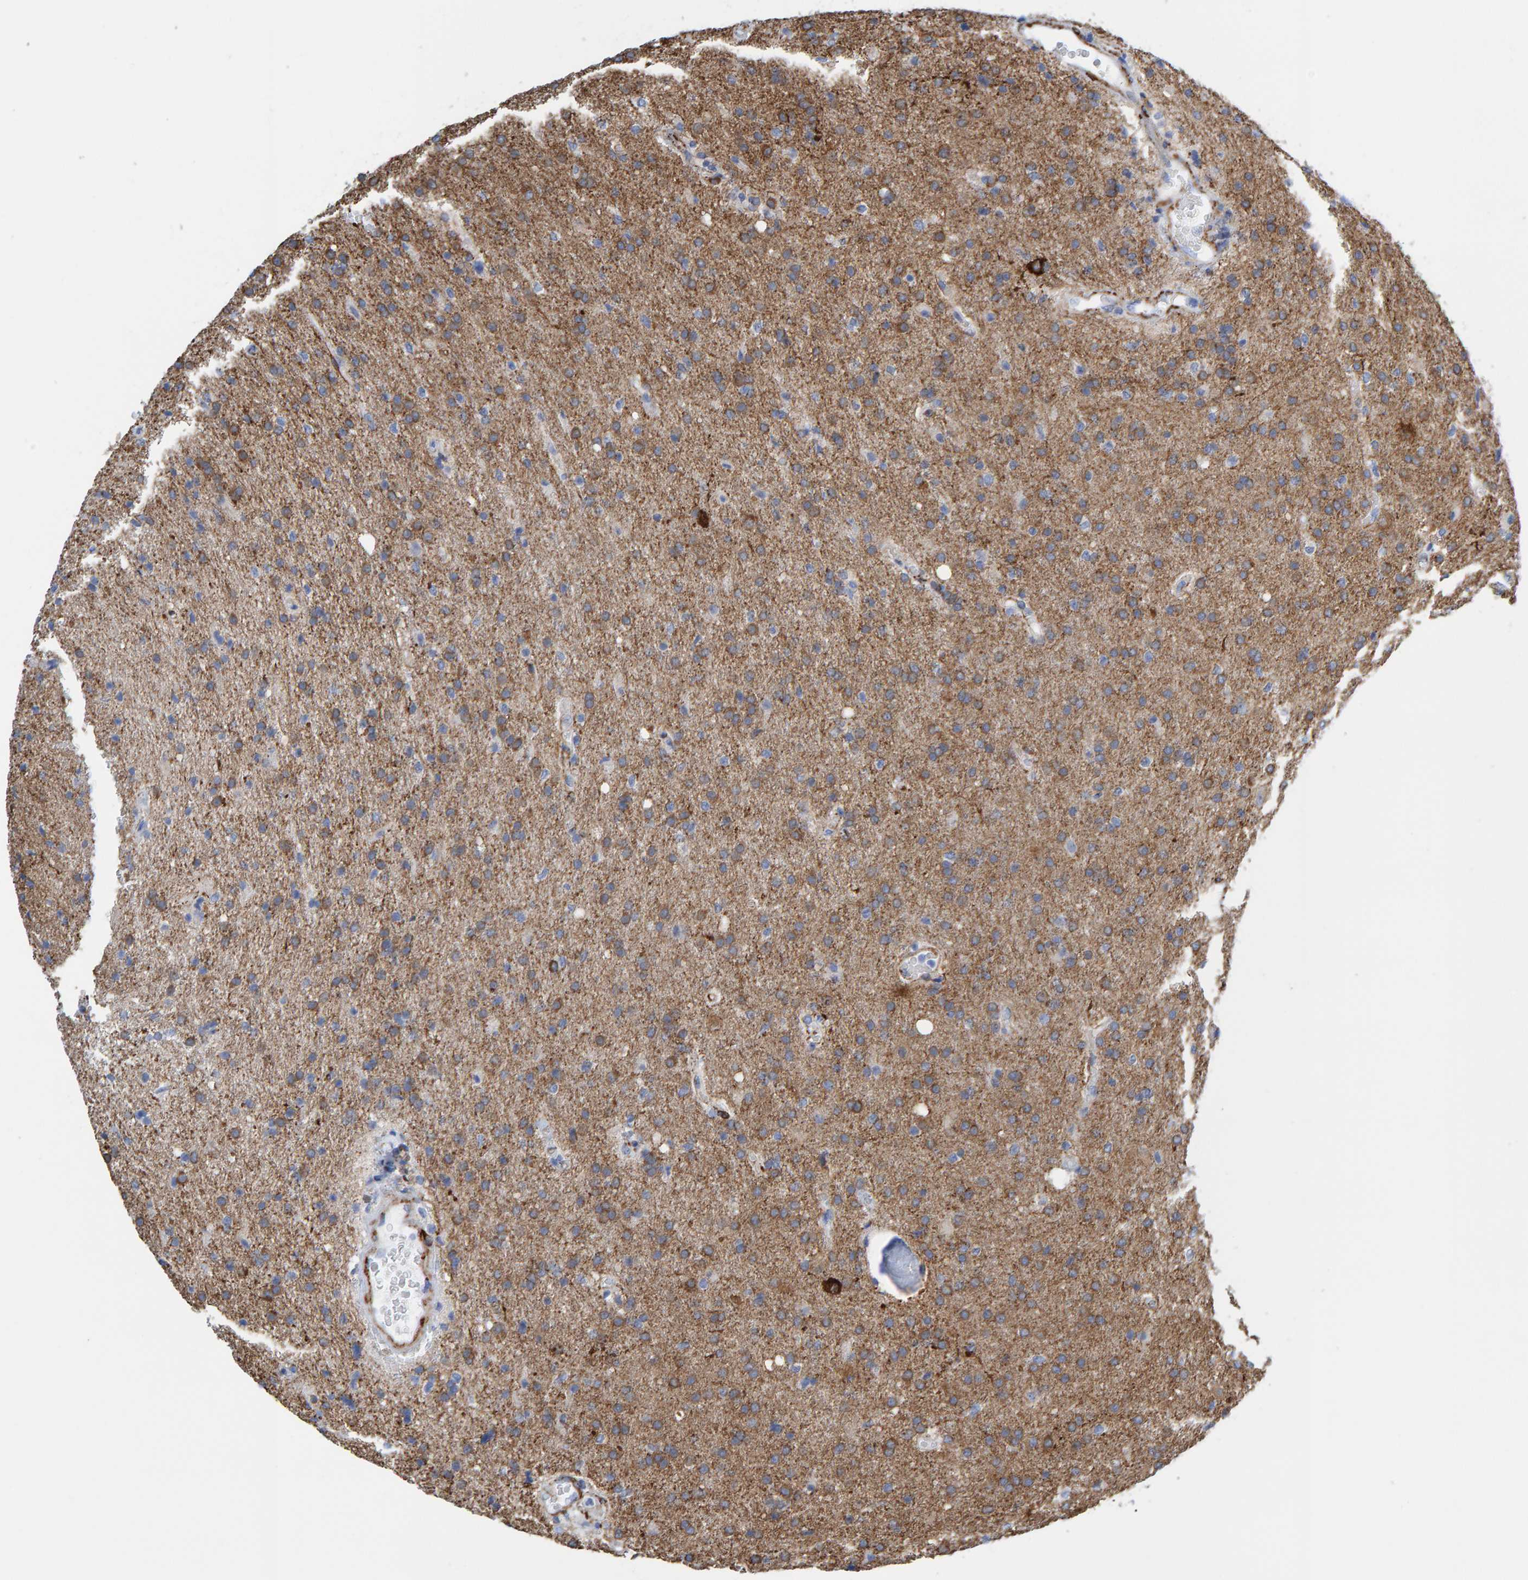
{"staining": {"intensity": "moderate", "quantity": ">75%", "location": "cytoplasmic/membranous"}, "tissue": "glioma", "cell_type": "Tumor cells", "image_type": "cancer", "snomed": [{"axis": "morphology", "description": "Glioma, malignant, High grade"}, {"axis": "topography", "description": "Brain"}], "caption": "The photomicrograph exhibits immunohistochemical staining of high-grade glioma (malignant). There is moderate cytoplasmic/membranous expression is seen in approximately >75% of tumor cells.", "gene": "MAP1B", "patient": {"sex": "male", "age": 72}}